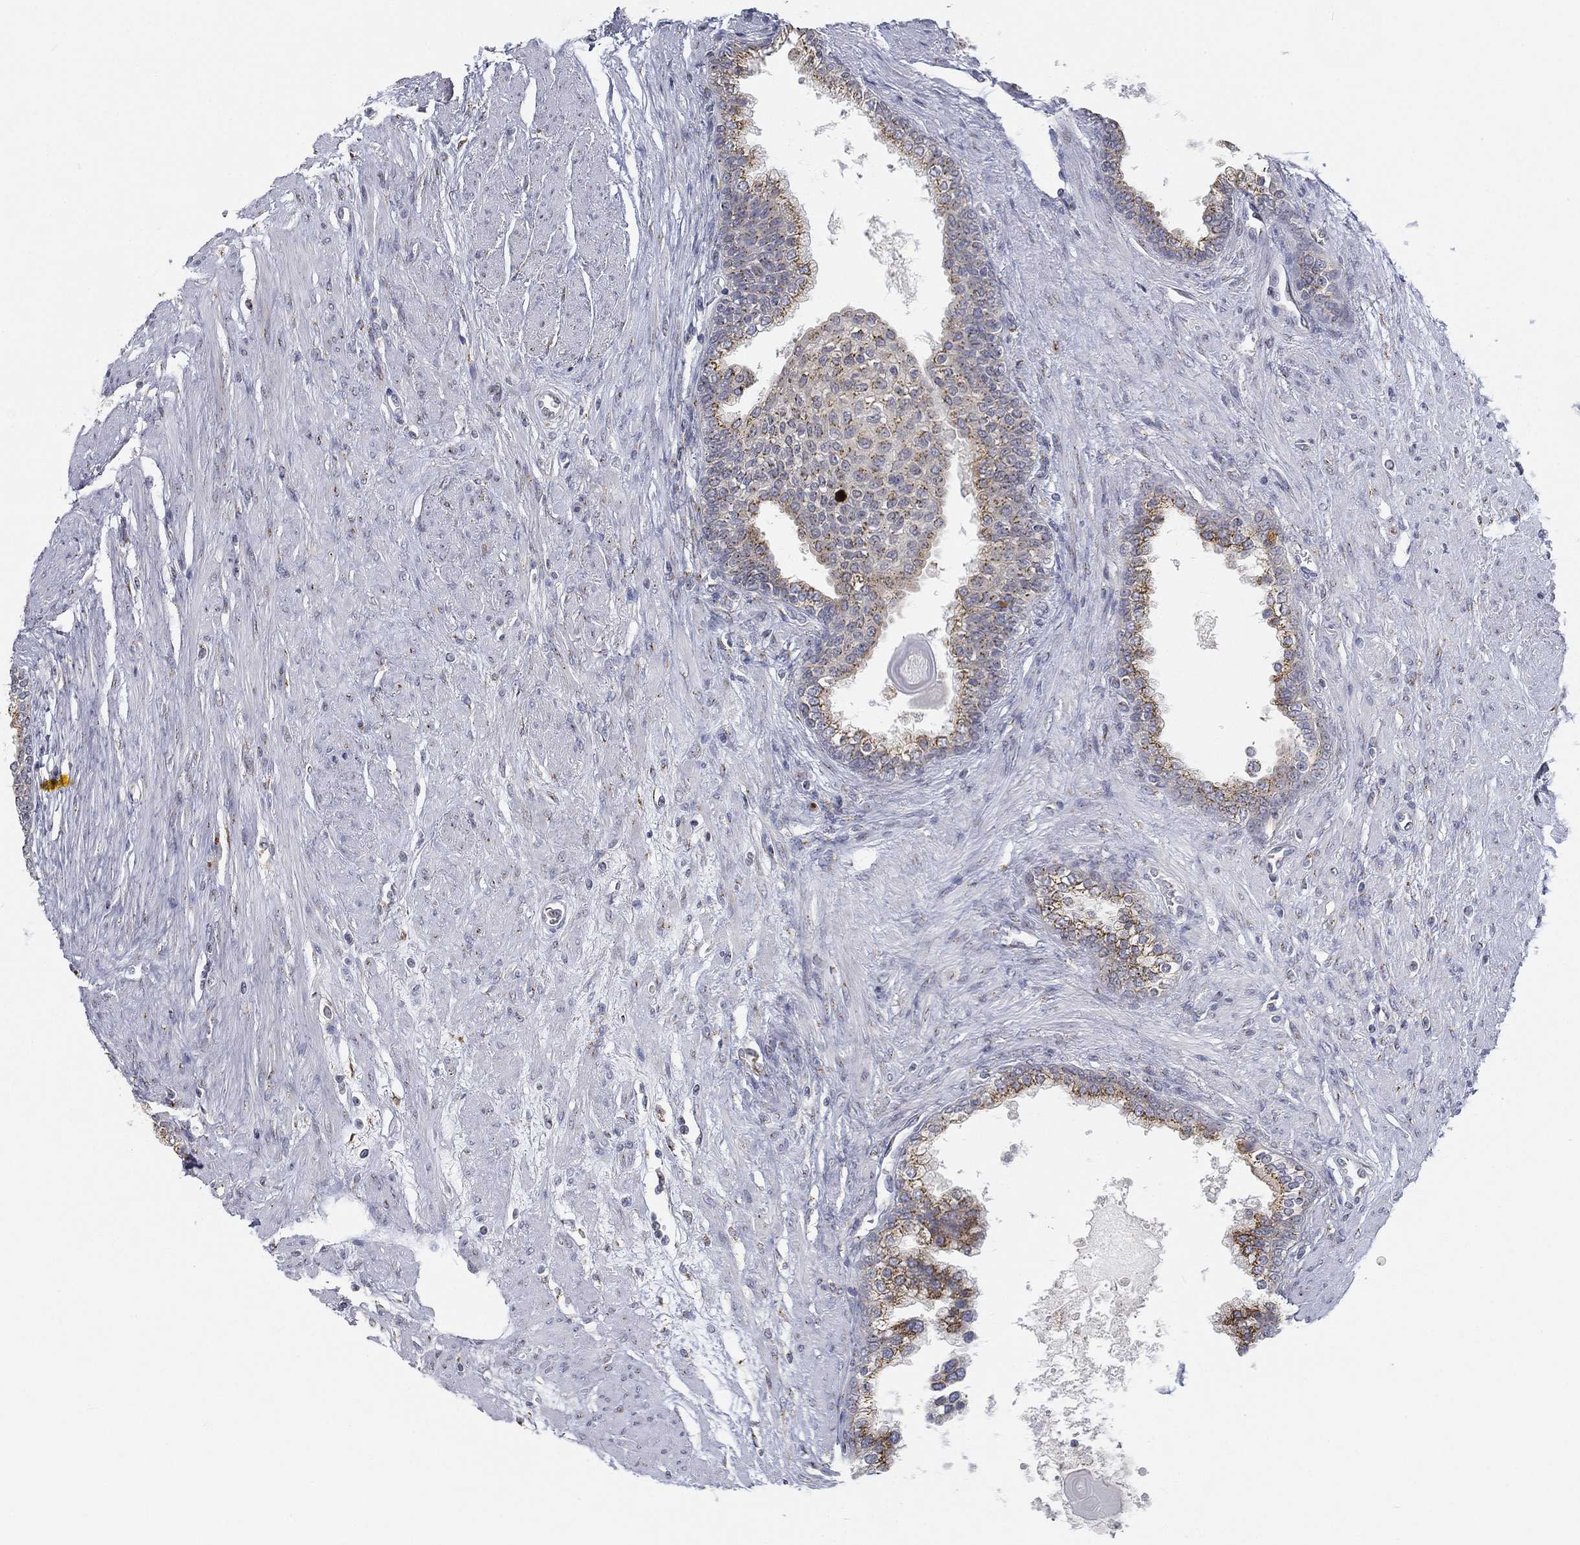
{"staining": {"intensity": "strong", "quantity": "25%-75%", "location": "cytoplasmic/membranous"}, "tissue": "prostate cancer", "cell_type": "Tumor cells", "image_type": "cancer", "snomed": [{"axis": "morphology", "description": "Adenocarcinoma, NOS"}, {"axis": "topography", "description": "Prostate and seminal vesicle, NOS"}, {"axis": "topography", "description": "Prostate"}], "caption": "A histopathology image of adenocarcinoma (prostate) stained for a protein exhibits strong cytoplasmic/membranous brown staining in tumor cells.", "gene": "TICAM1", "patient": {"sex": "male", "age": 62}}